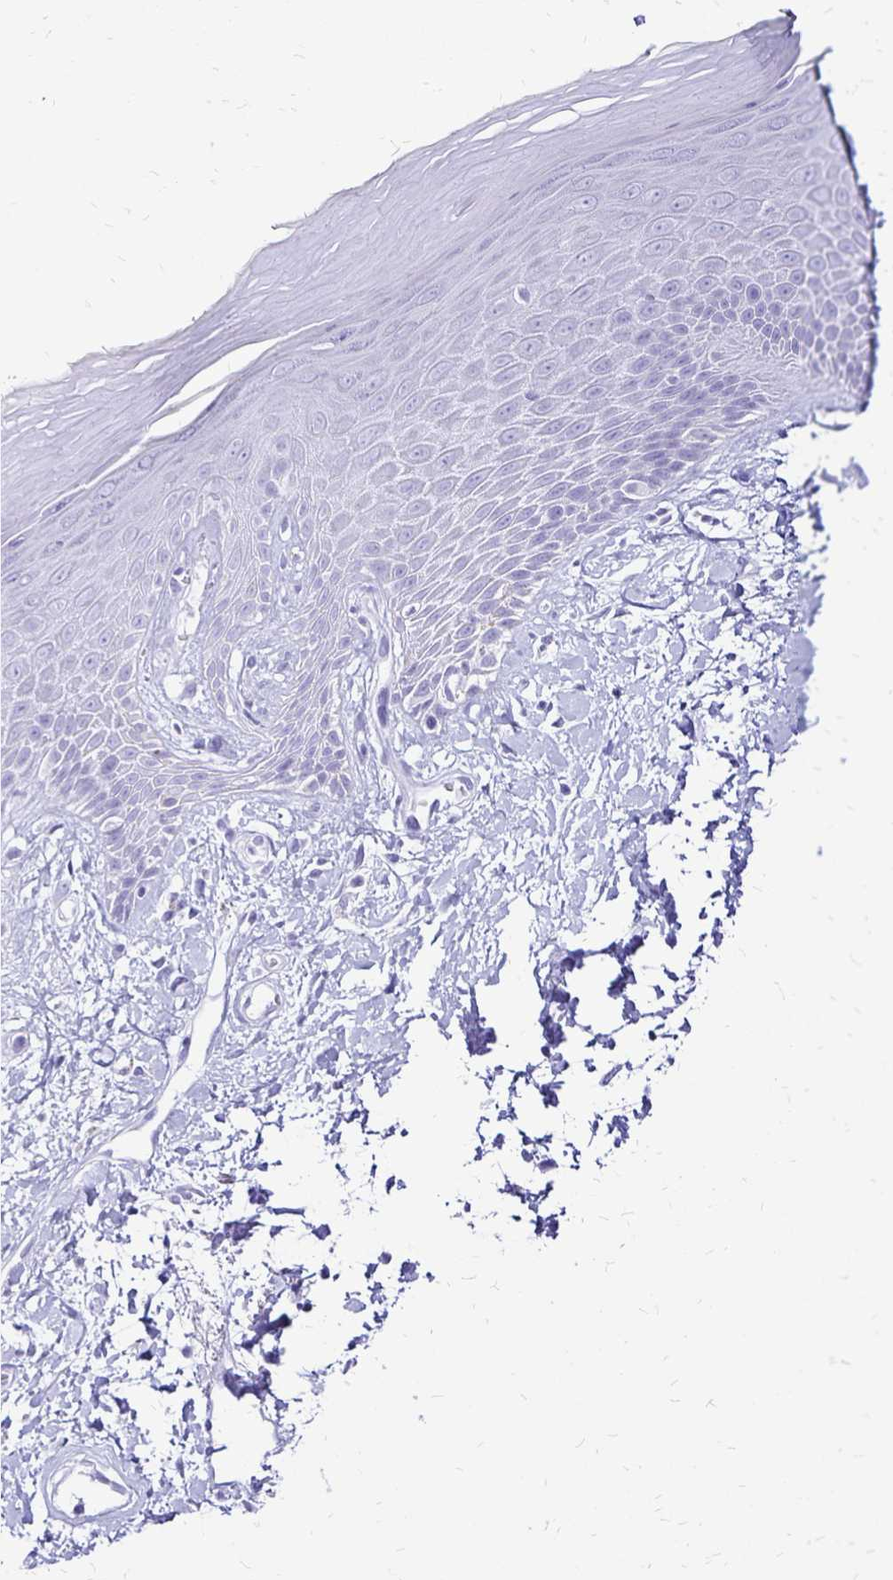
{"staining": {"intensity": "negative", "quantity": "none", "location": "none"}, "tissue": "skin", "cell_type": "Epidermal cells", "image_type": "normal", "snomed": [{"axis": "morphology", "description": "Normal tissue, NOS"}, {"axis": "topography", "description": "Anal"}, {"axis": "topography", "description": "Peripheral nerve tissue"}], "caption": "Immunohistochemistry (IHC) histopathology image of benign skin: skin stained with DAB exhibits no significant protein positivity in epidermal cells.", "gene": "LIN28B", "patient": {"sex": "male", "age": 78}}